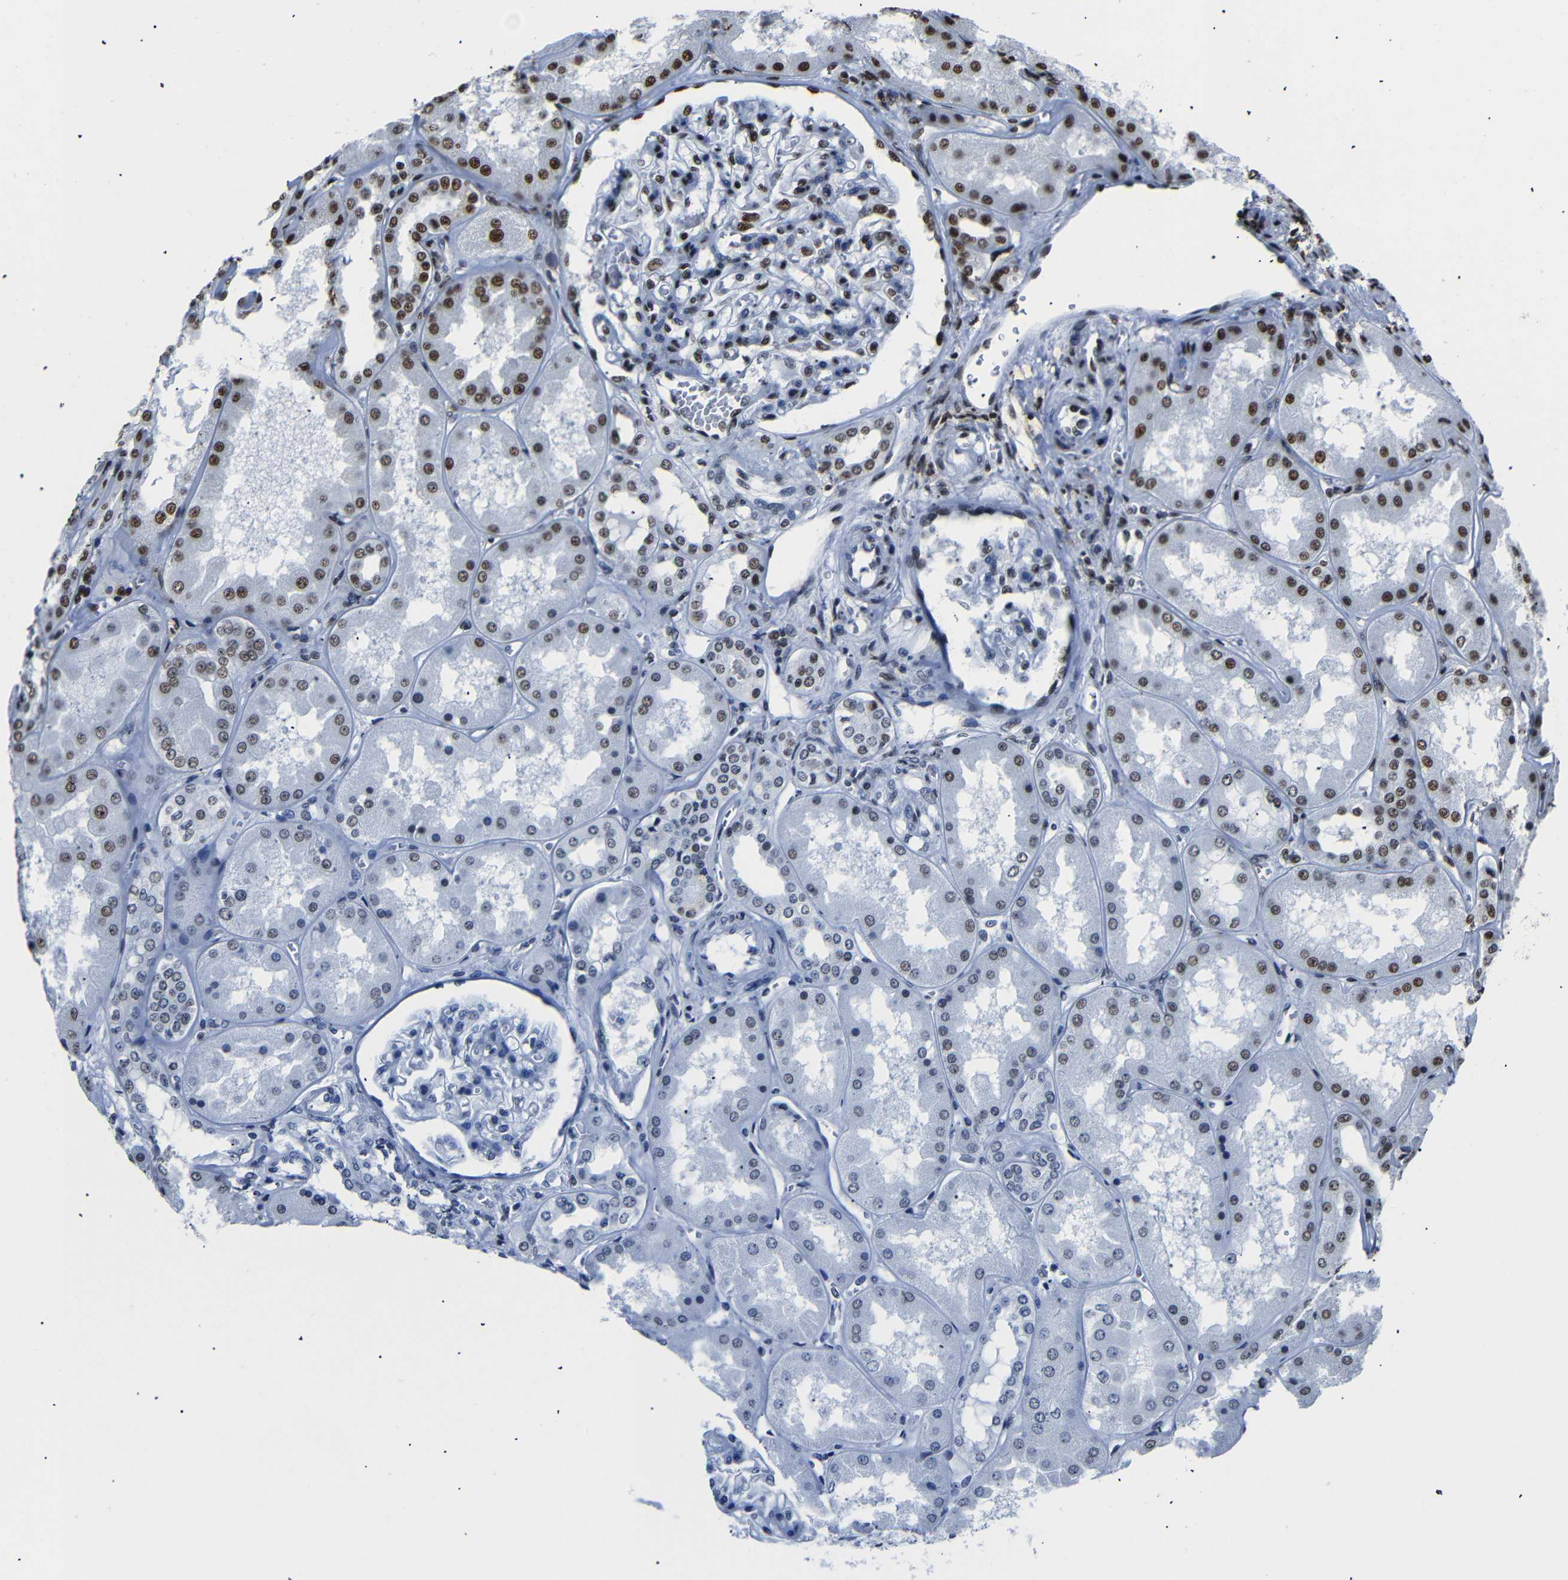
{"staining": {"intensity": "strong", "quantity": ">75%", "location": "nuclear"}, "tissue": "kidney", "cell_type": "Cells in glomeruli", "image_type": "normal", "snomed": [{"axis": "morphology", "description": "Normal tissue, NOS"}, {"axis": "topography", "description": "Kidney"}], "caption": "Brown immunohistochemical staining in unremarkable kidney reveals strong nuclear staining in about >75% of cells in glomeruli. (DAB (3,3'-diaminobenzidine) = brown stain, brightfield microscopy at high magnification).", "gene": "SRSF1", "patient": {"sex": "female", "age": 56}}